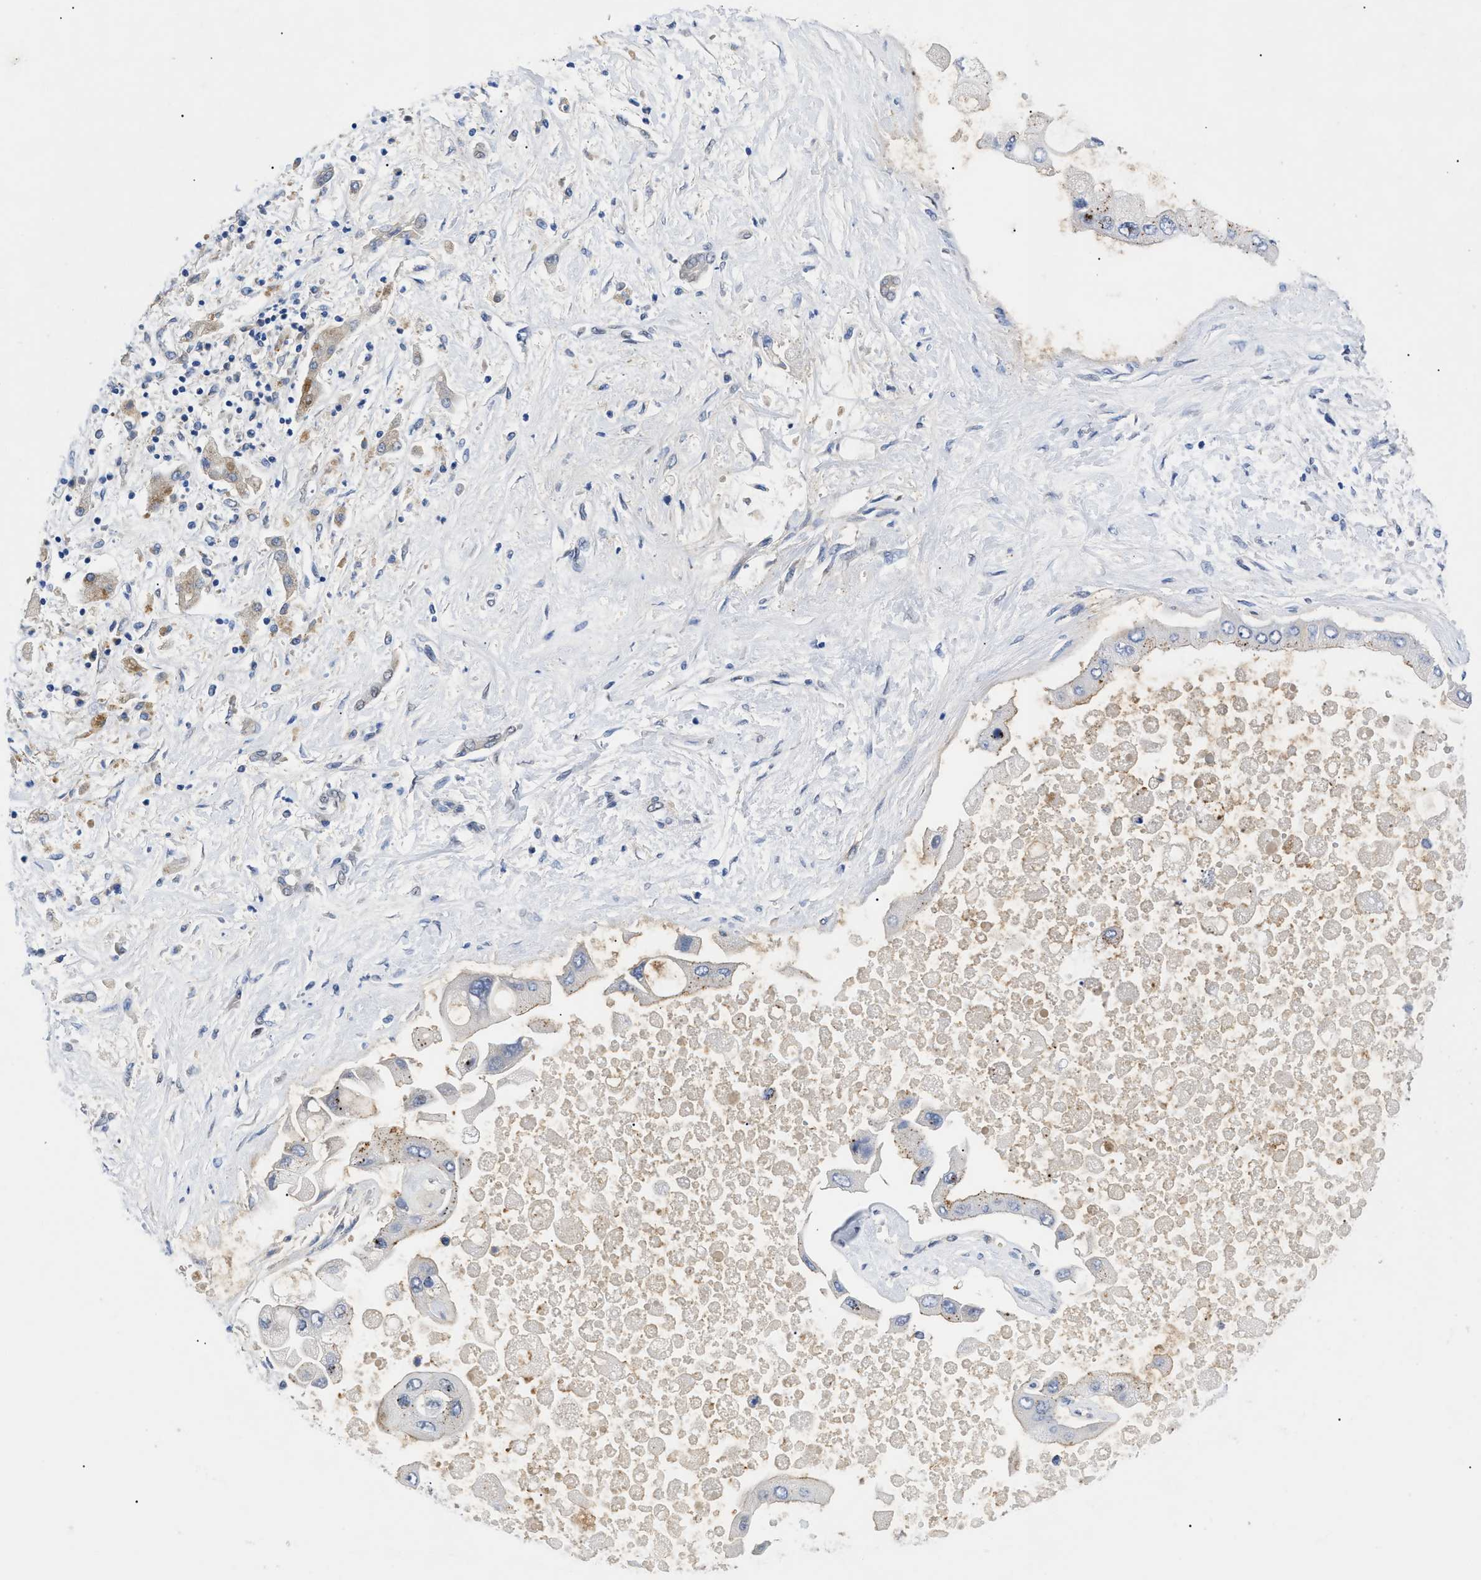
{"staining": {"intensity": "weak", "quantity": "<25%", "location": "cytoplasmic/membranous"}, "tissue": "liver cancer", "cell_type": "Tumor cells", "image_type": "cancer", "snomed": [{"axis": "morphology", "description": "Cholangiocarcinoma"}, {"axis": "topography", "description": "Liver"}], "caption": "Liver cholangiocarcinoma was stained to show a protein in brown. There is no significant staining in tumor cells.", "gene": "SFXN5", "patient": {"sex": "male", "age": 50}}